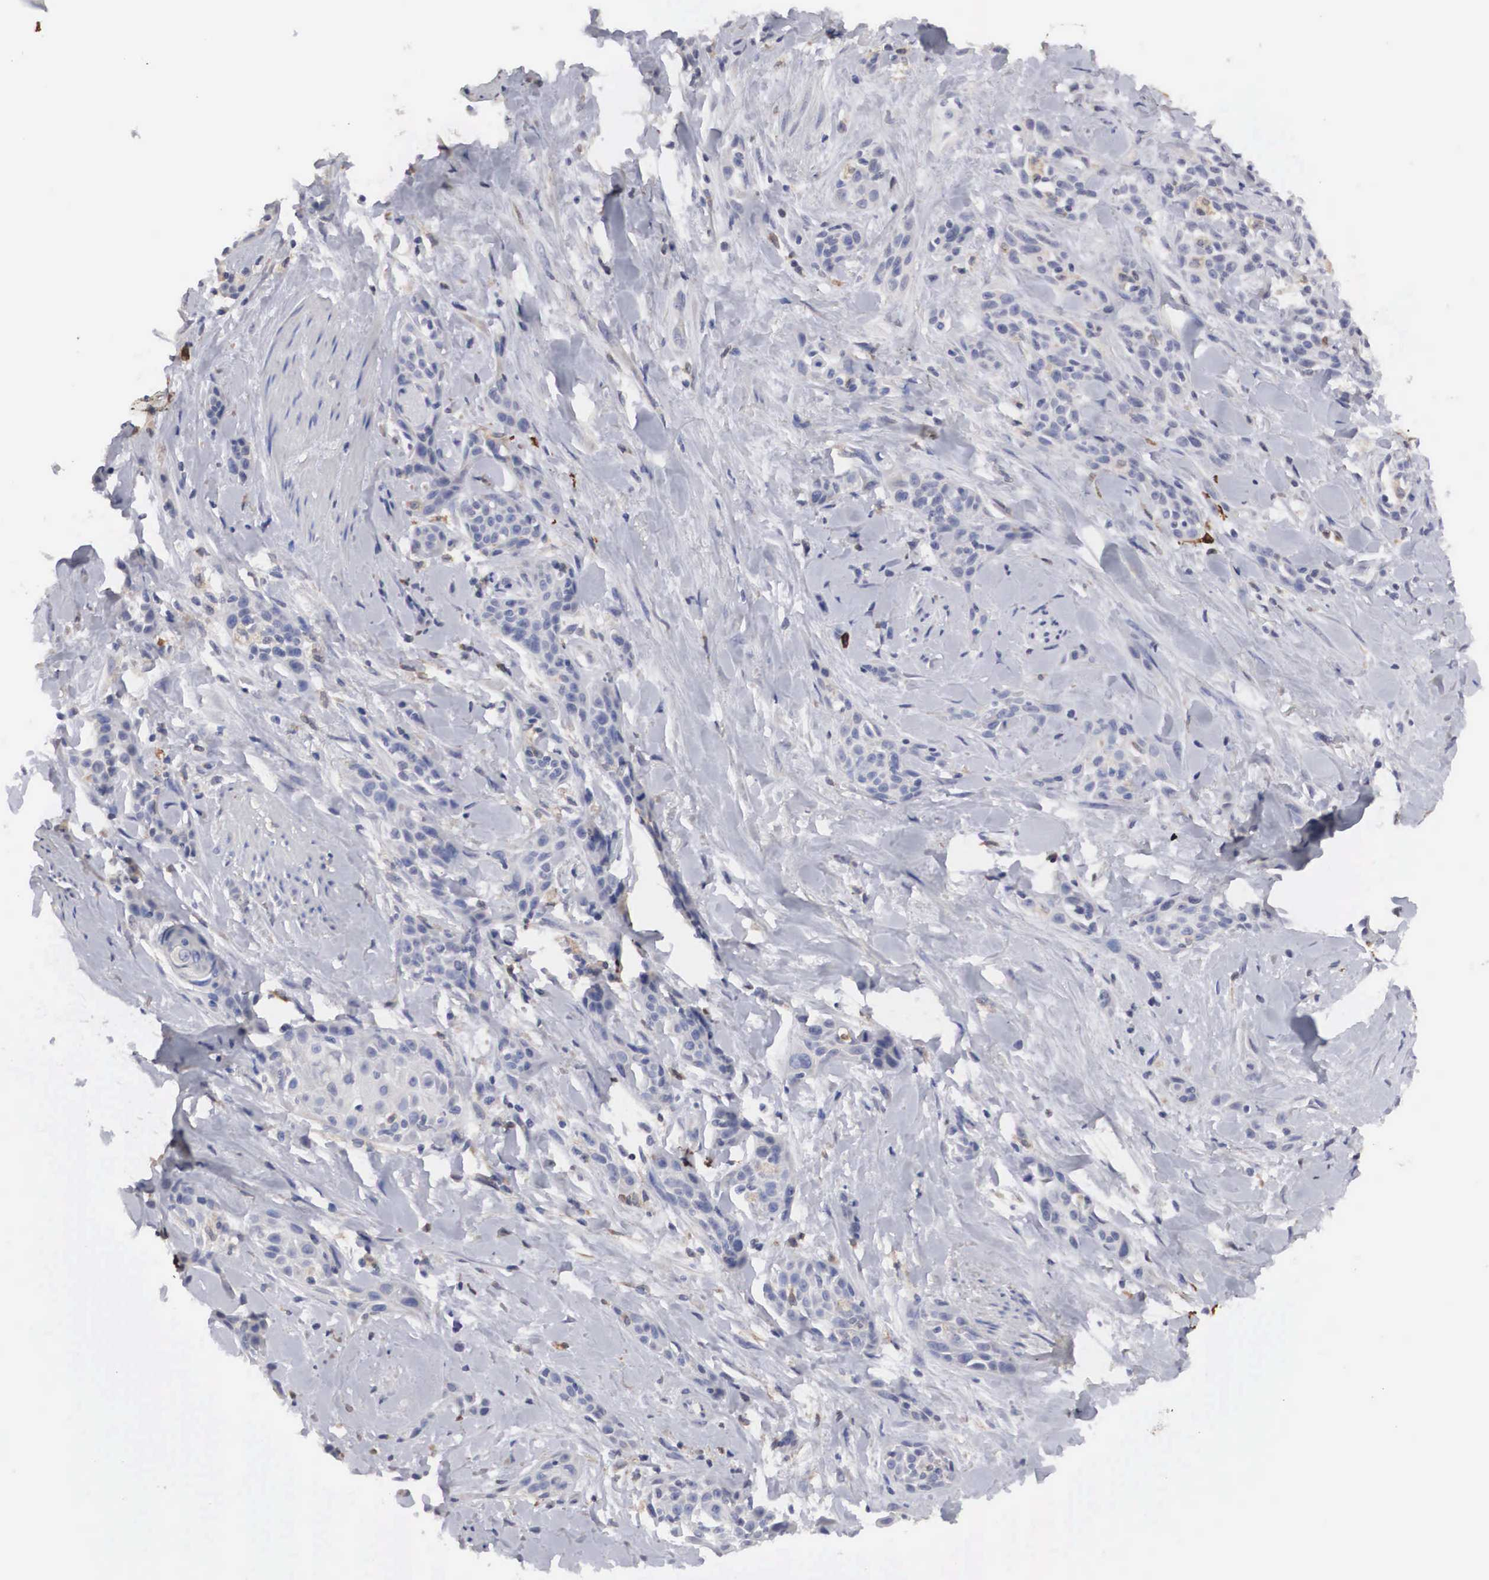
{"staining": {"intensity": "negative", "quantity": "none", "location": "none"}, "tissue": "skin cancer", "cell_type": "Tumor cells", "image_type": "cancer", "snomed": [{"axis": "morphology", "description": "Squamous cell carcinoma, NOS"}, {"axis": "topography", "description": "Skin"}, {"axis": "topography", "description": "Anal"}], "caption": "This is an immunohistochemistry (IHC) image of skin squamous cell carcinoma. There is no staining in tumor cells.", "gene": "HMOX1", "patient": {"sex": "male", "age": 64}}